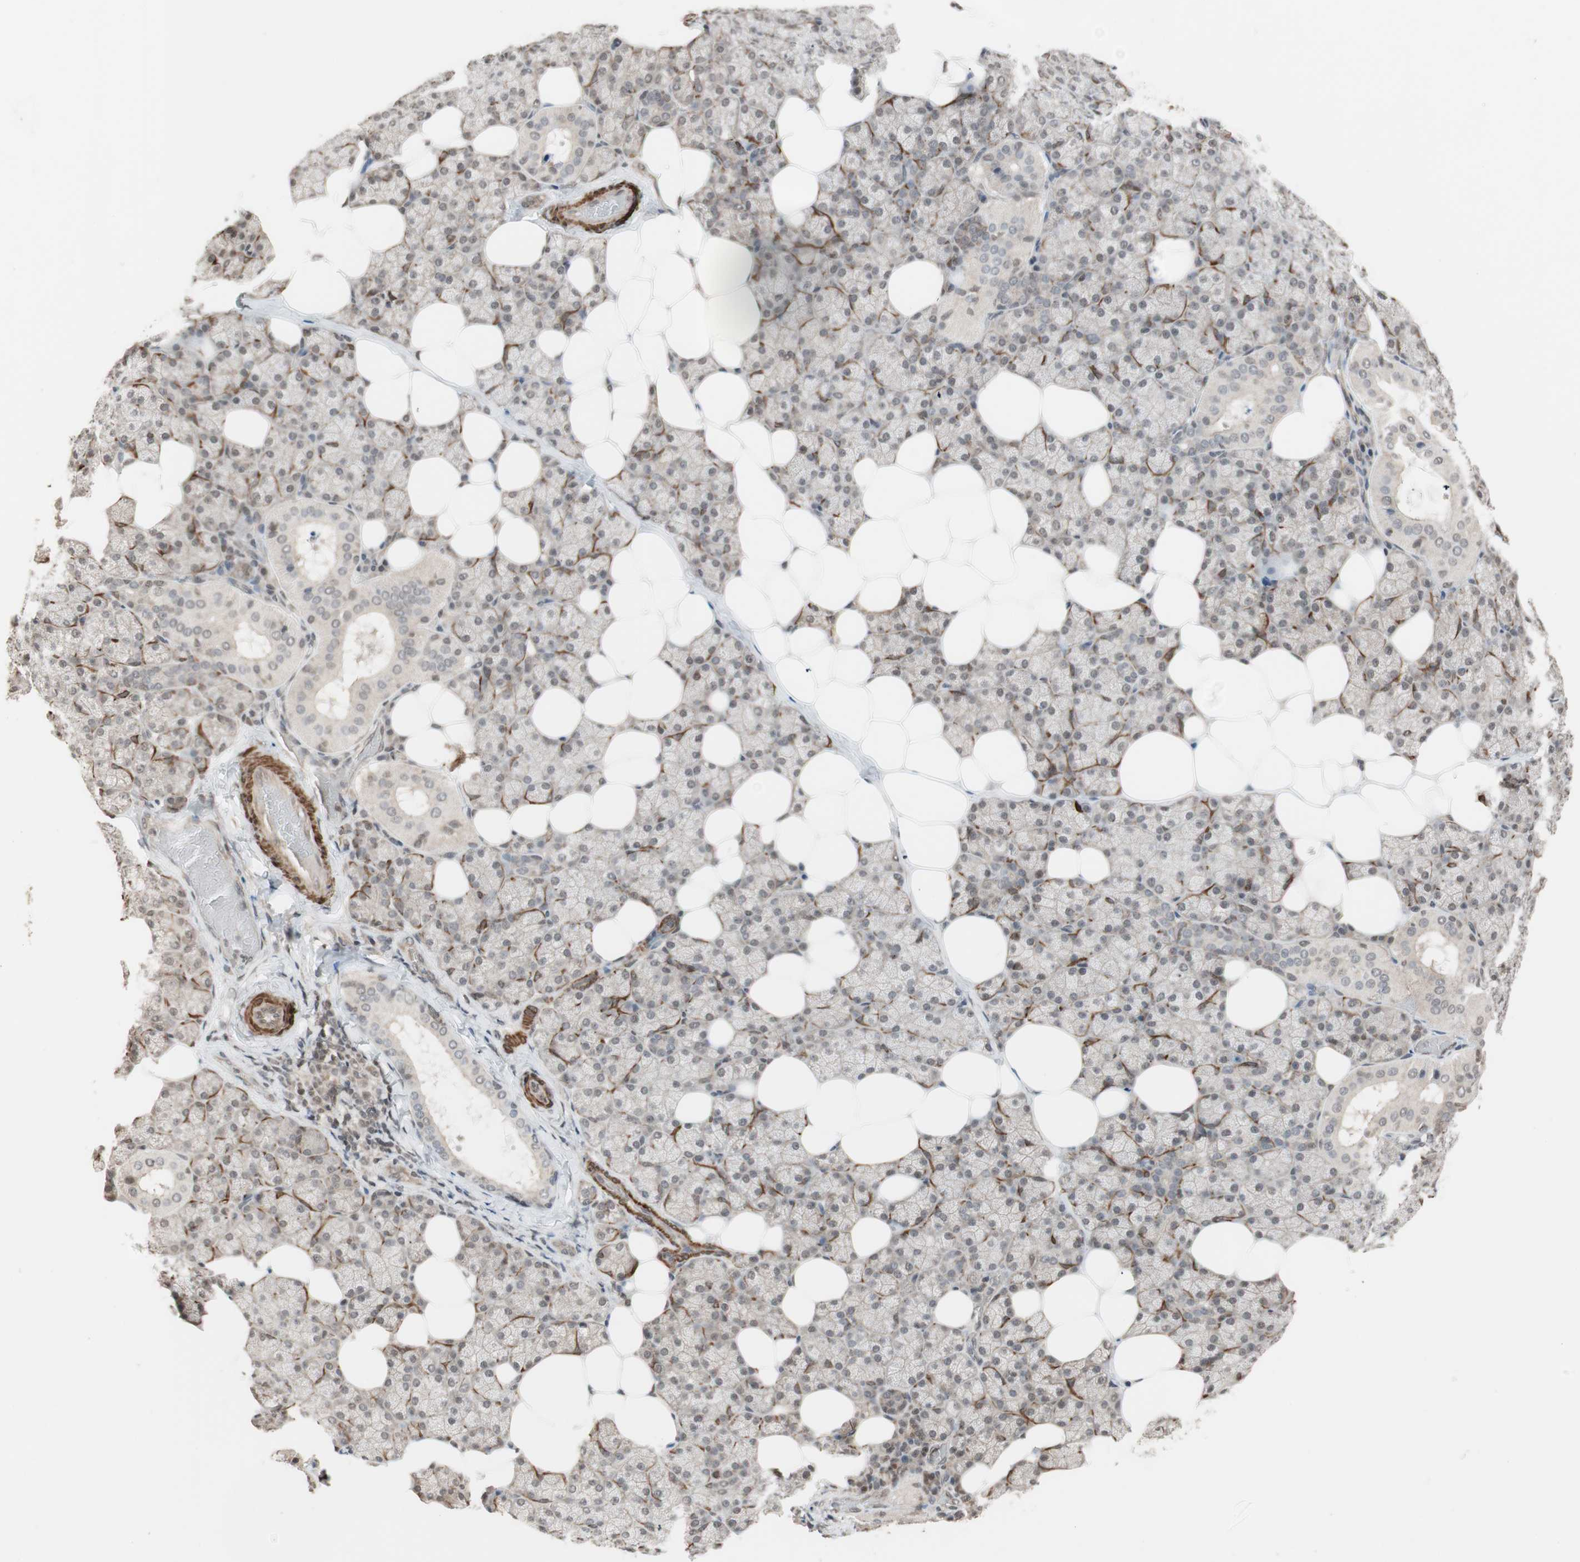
{"staining": {"intensity": "strong", "quantity": "<25%", "location": "cytoplasmic/membranous"}, "tissue": "salivary gland", "cell_type": "Glandular cells", "image_type": "normal", "snomed": [{"axis": "morphology", "description": "Normal tissue, NOS"}, {"axis": "topography", "description": "Lymph node"}, {"axis": "topography", "description": "Salivary gland"}], "caption": "Human salivary gland stained with a brown dye shows strong cytoplasmic/membranous positive positivity in approximately <25% of glandular cells.", "gene": "DRAP1", "patient": {"sex": "male", "age": 8}}